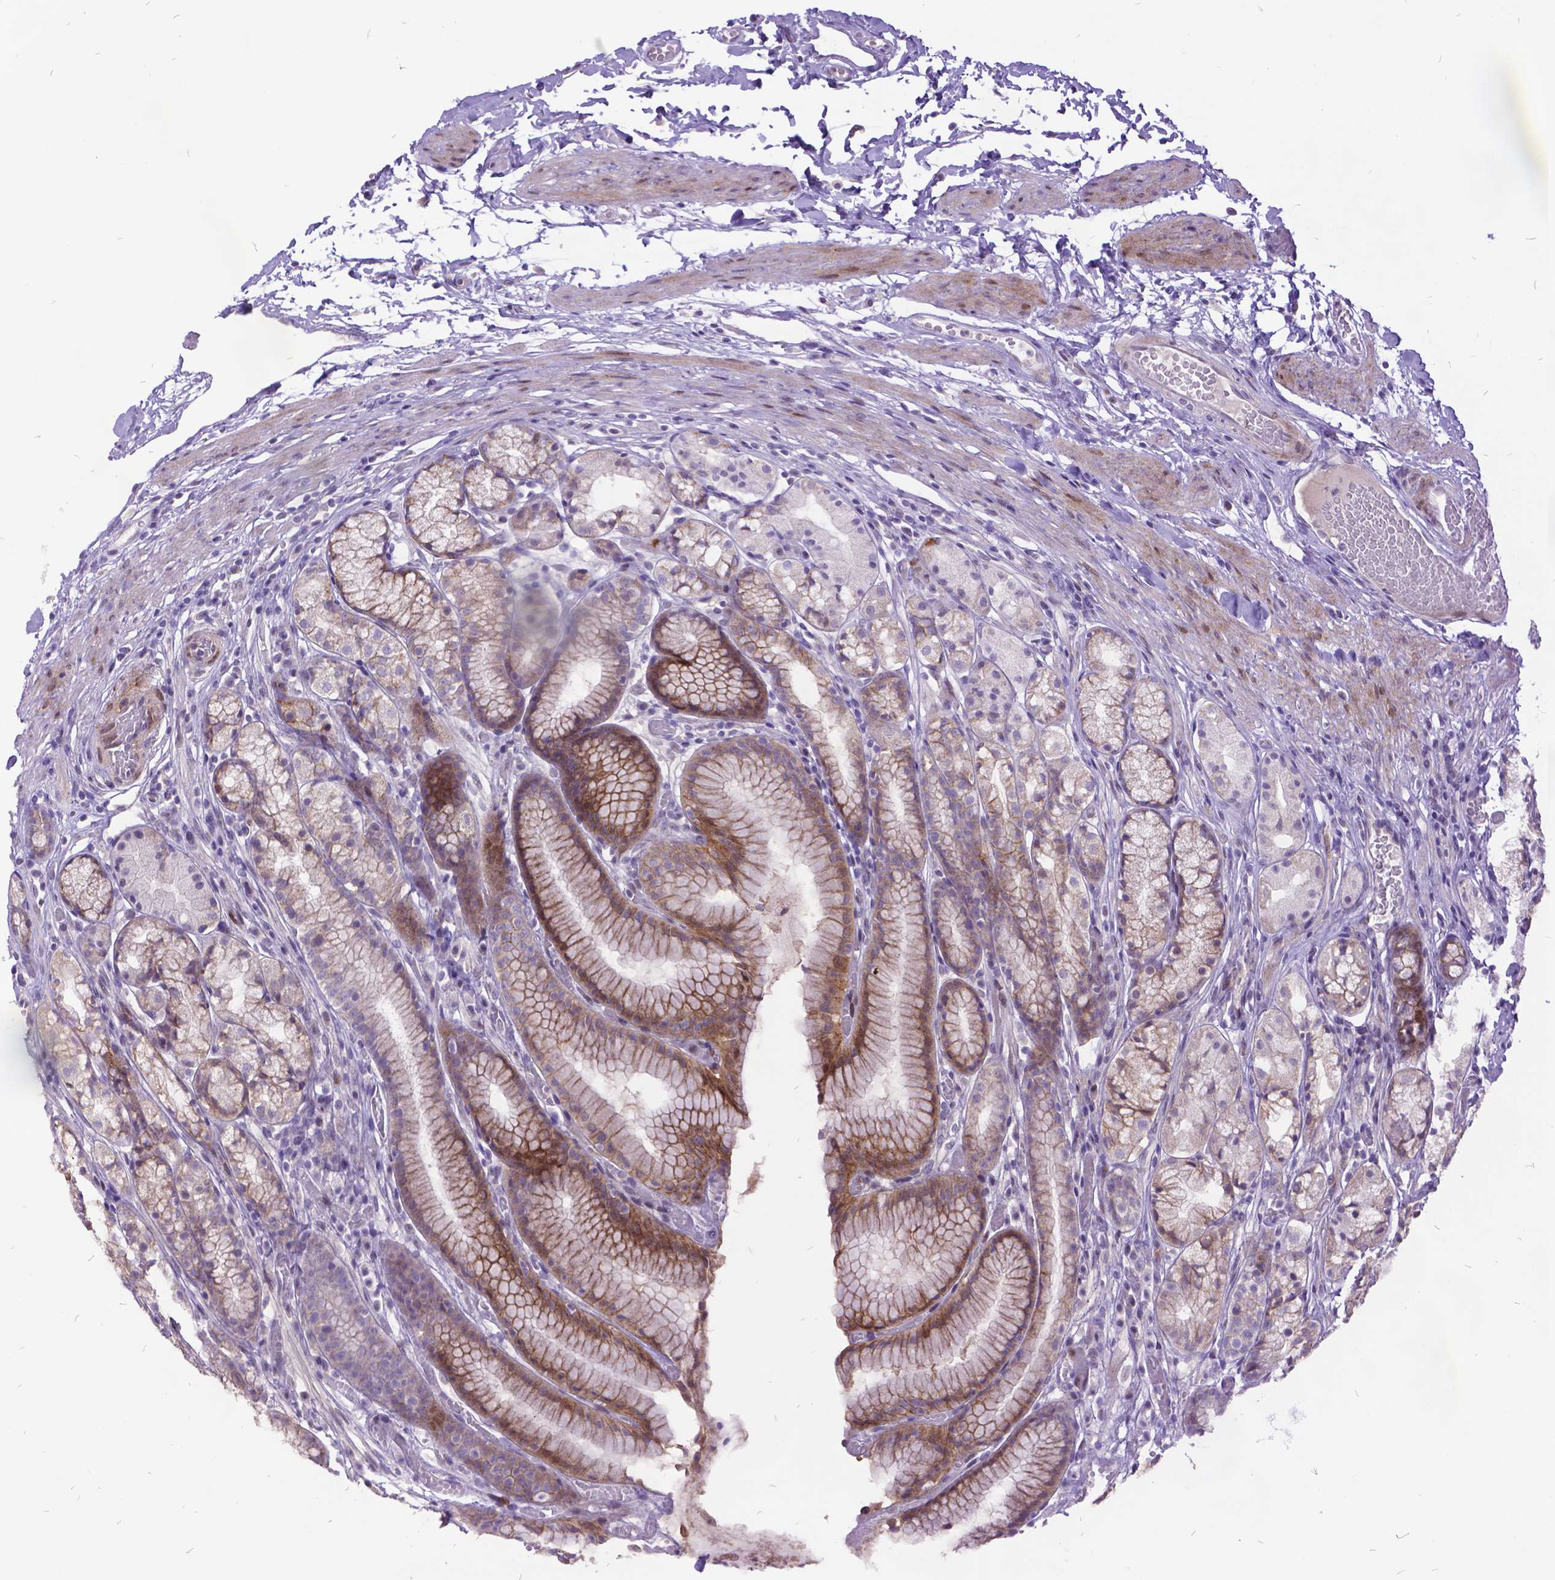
{"staining": {"intensity": "weak", "quantity": "25%-75%", "location": "cytoplasmic/membranous"}, "tissue": "stomach", "cell_type": "Glandular cells", "image_type": "normal", "snomed": [{"axis": "morphology", "description": "Normal tissue, NOS"}, {"axis": "topography", "description": "Stomach"}], "caption": "Stomach stained for a protein demonstrates weak cytoplasmic/membranous positivity in glandular cells. (IHC, brightfield microscopy, high magnification).", "gene": "ITGB6", "patient": {"sex": "male", "age": 70}}